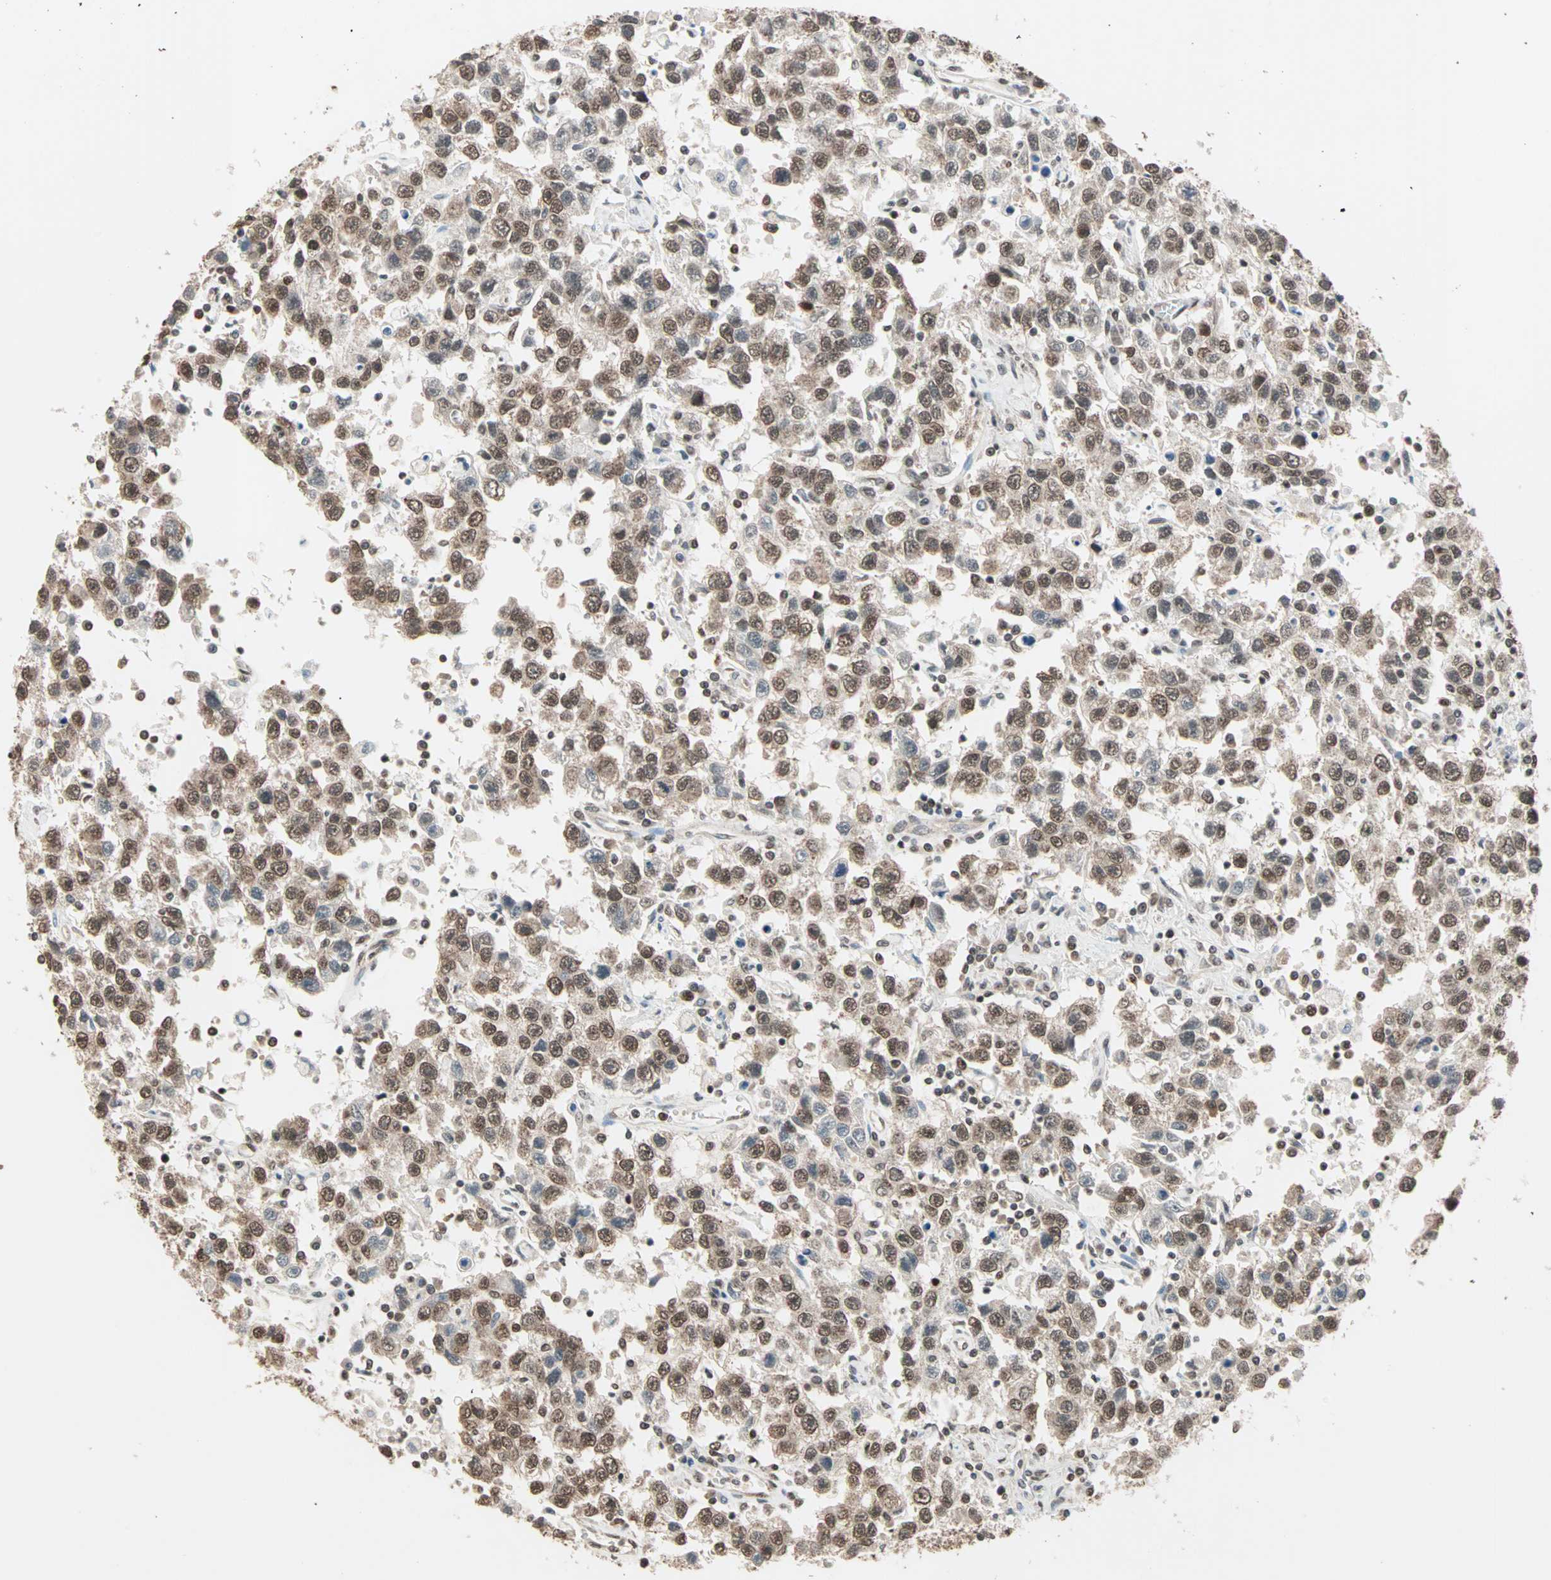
{"staining": {"intensity": "moderate", "quantity": ">75%", "location": "nuclear"}, "tissue": "testis cancer", "cell_type": "Tumor cells", "image_type": "cancer", "snomed": [{"axis": "morphology", "description": "Seminoma, NOS"}, {"axis": "topography", "description": "Testis"}], "caption": "High-magnification brightfield microscopy of seminoma (testis) stained with DAB (3,3'-diaminobenzidine) (brown) and counterstained with hematoxylin (blue). tumor cells exhibit moderate nuclear positivity is appreciated in about>75% of cells.", "gene": "DAZAP1", "patient": {"sex": "male", "age": 41}}